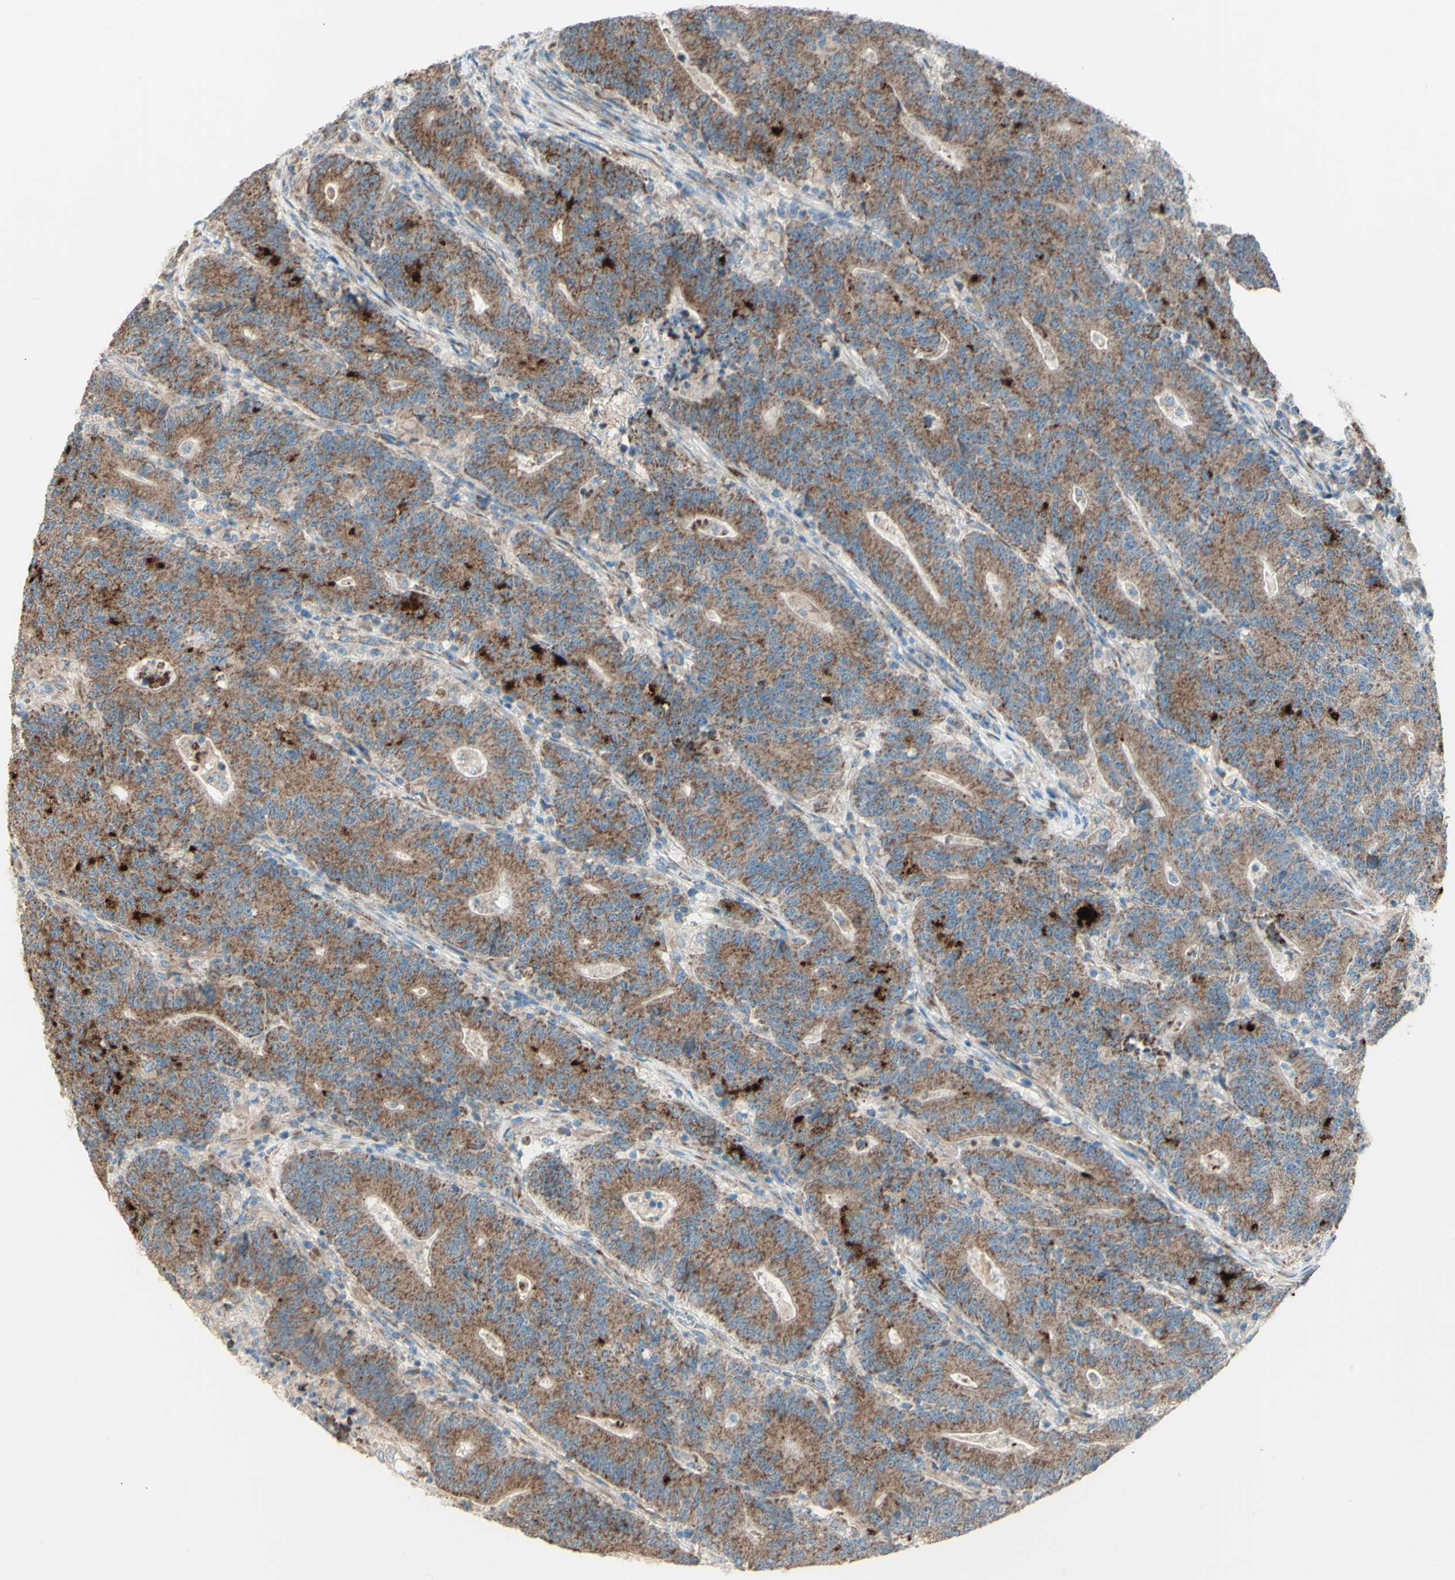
{"staining": {"intensity": "moderate", "quantity": ">75%", "location": "cytoplasmic/membranous"}, "tissue": "colorectal cancer", "cell_type": "Tumor cells", "image_type": "cancer", "snomed": [{"axis": "morphology", "description": "Normal tissue, NOS"}, {"axis": "morphology", "description": "Adenocarcinoma, NOS"}, {"axis": "topography", "description": "Colon"}], "caption": "Immunohistochemistry of human adenocarcinoma (colorectal) displays medium levels of moderate cytoplasmic/membranous expression in about >75% of tumor cells.", "gene": "RHOT1", "patient": {"sex": "female", "age": 75}}